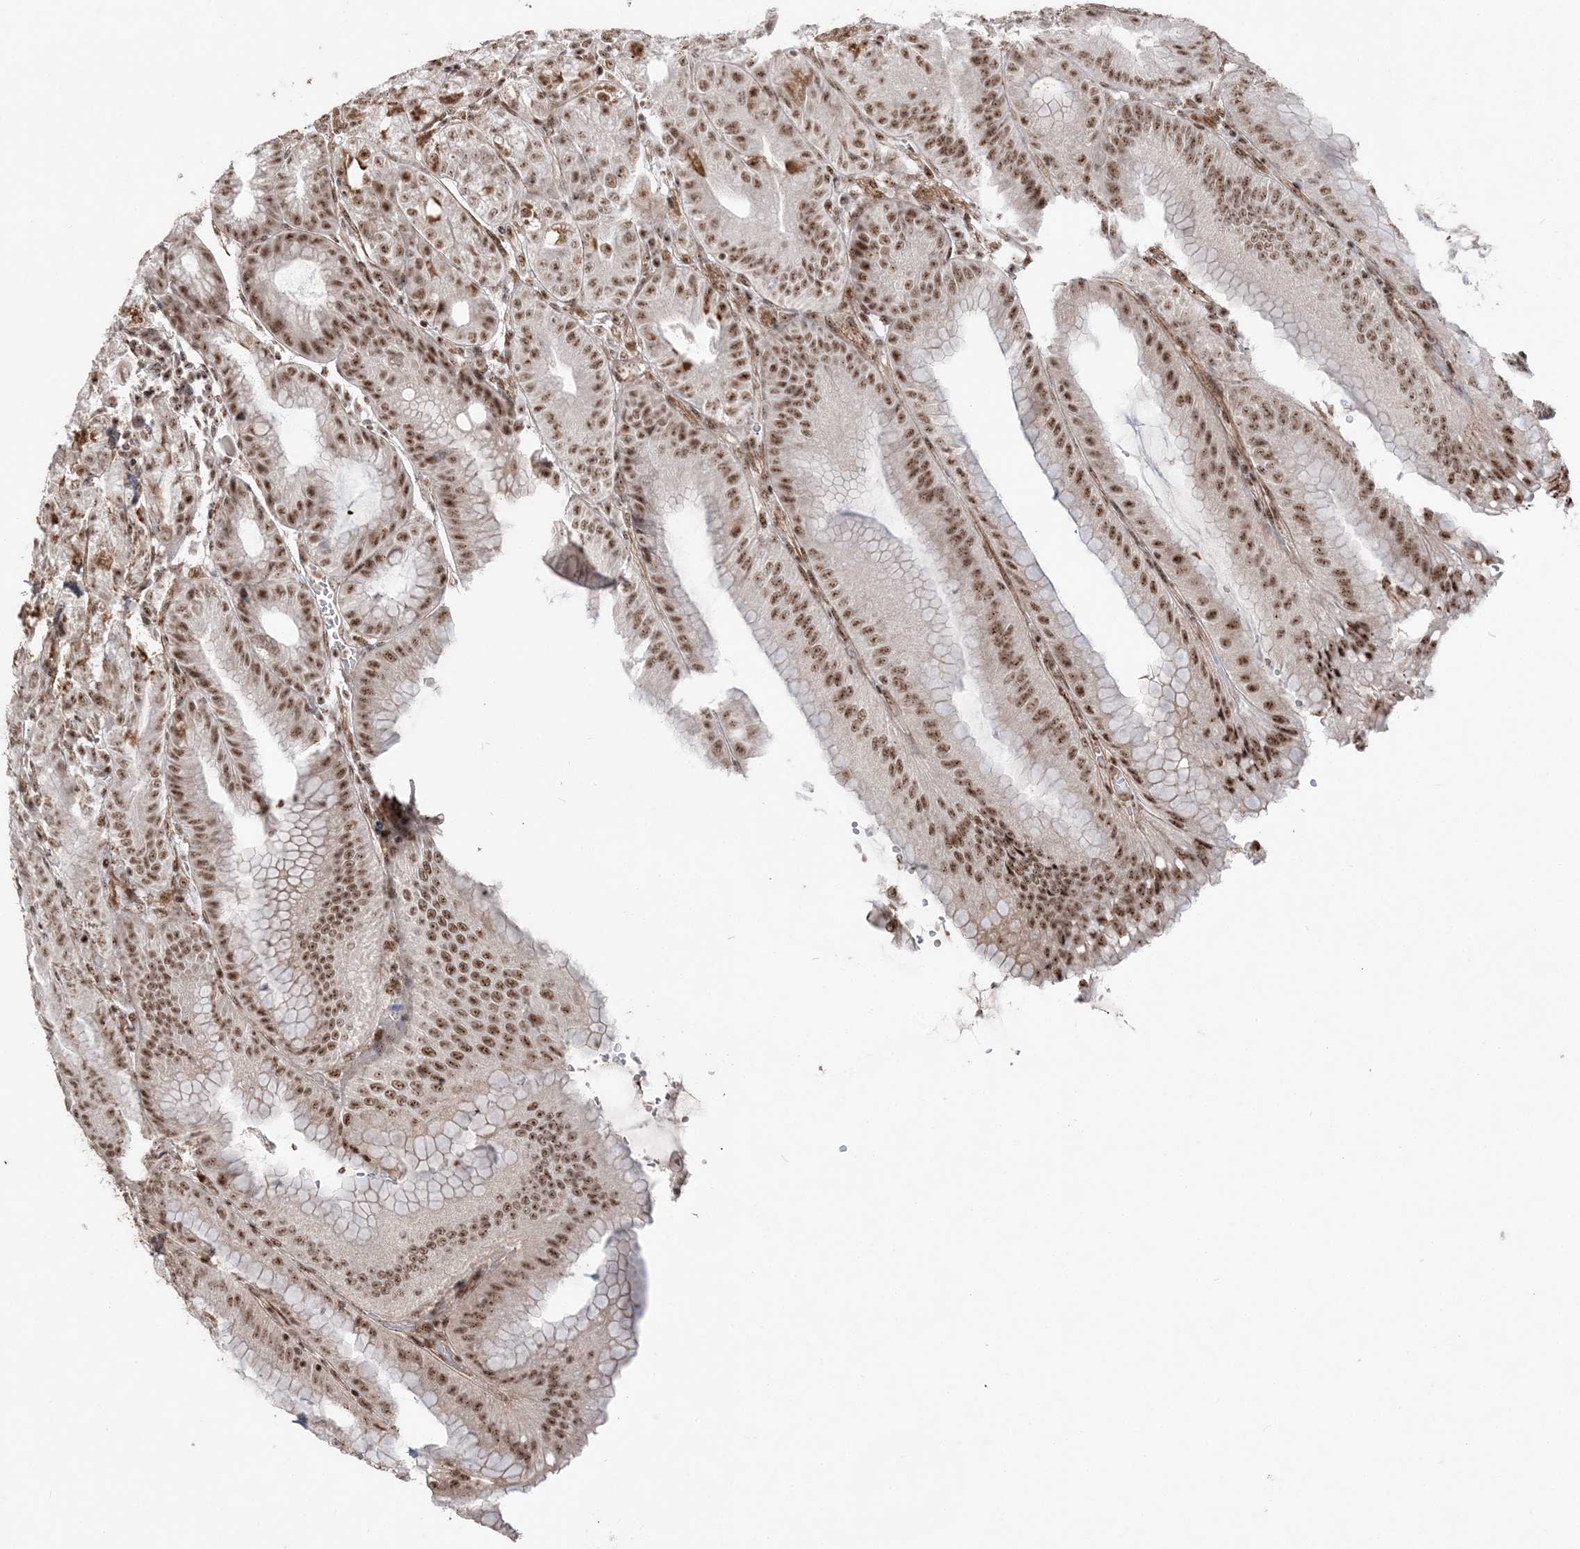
{"staining": {"intensity": "moderate", "quantity": ">75%", "location": "cytoplasmic/membranous,nuclear"}, "tissue": "stomach", "cell_type": "Glandular cells", "image_type": "normal", "snomed": [{"axis": "morphology", "description": "Normal tissue, NOS"}, {"axis": "topography", "description": "Stomach, upper"}, {"axis": "topography", "description": "Stomach, lower"}], "caption": "Unremarkable stomach shows moderate cytoplasmic/membranous,nuclear expression in approximately >75% of glandular cells.", "gene": "RBM17", "patient": {"sex": "male", "age": 71}}